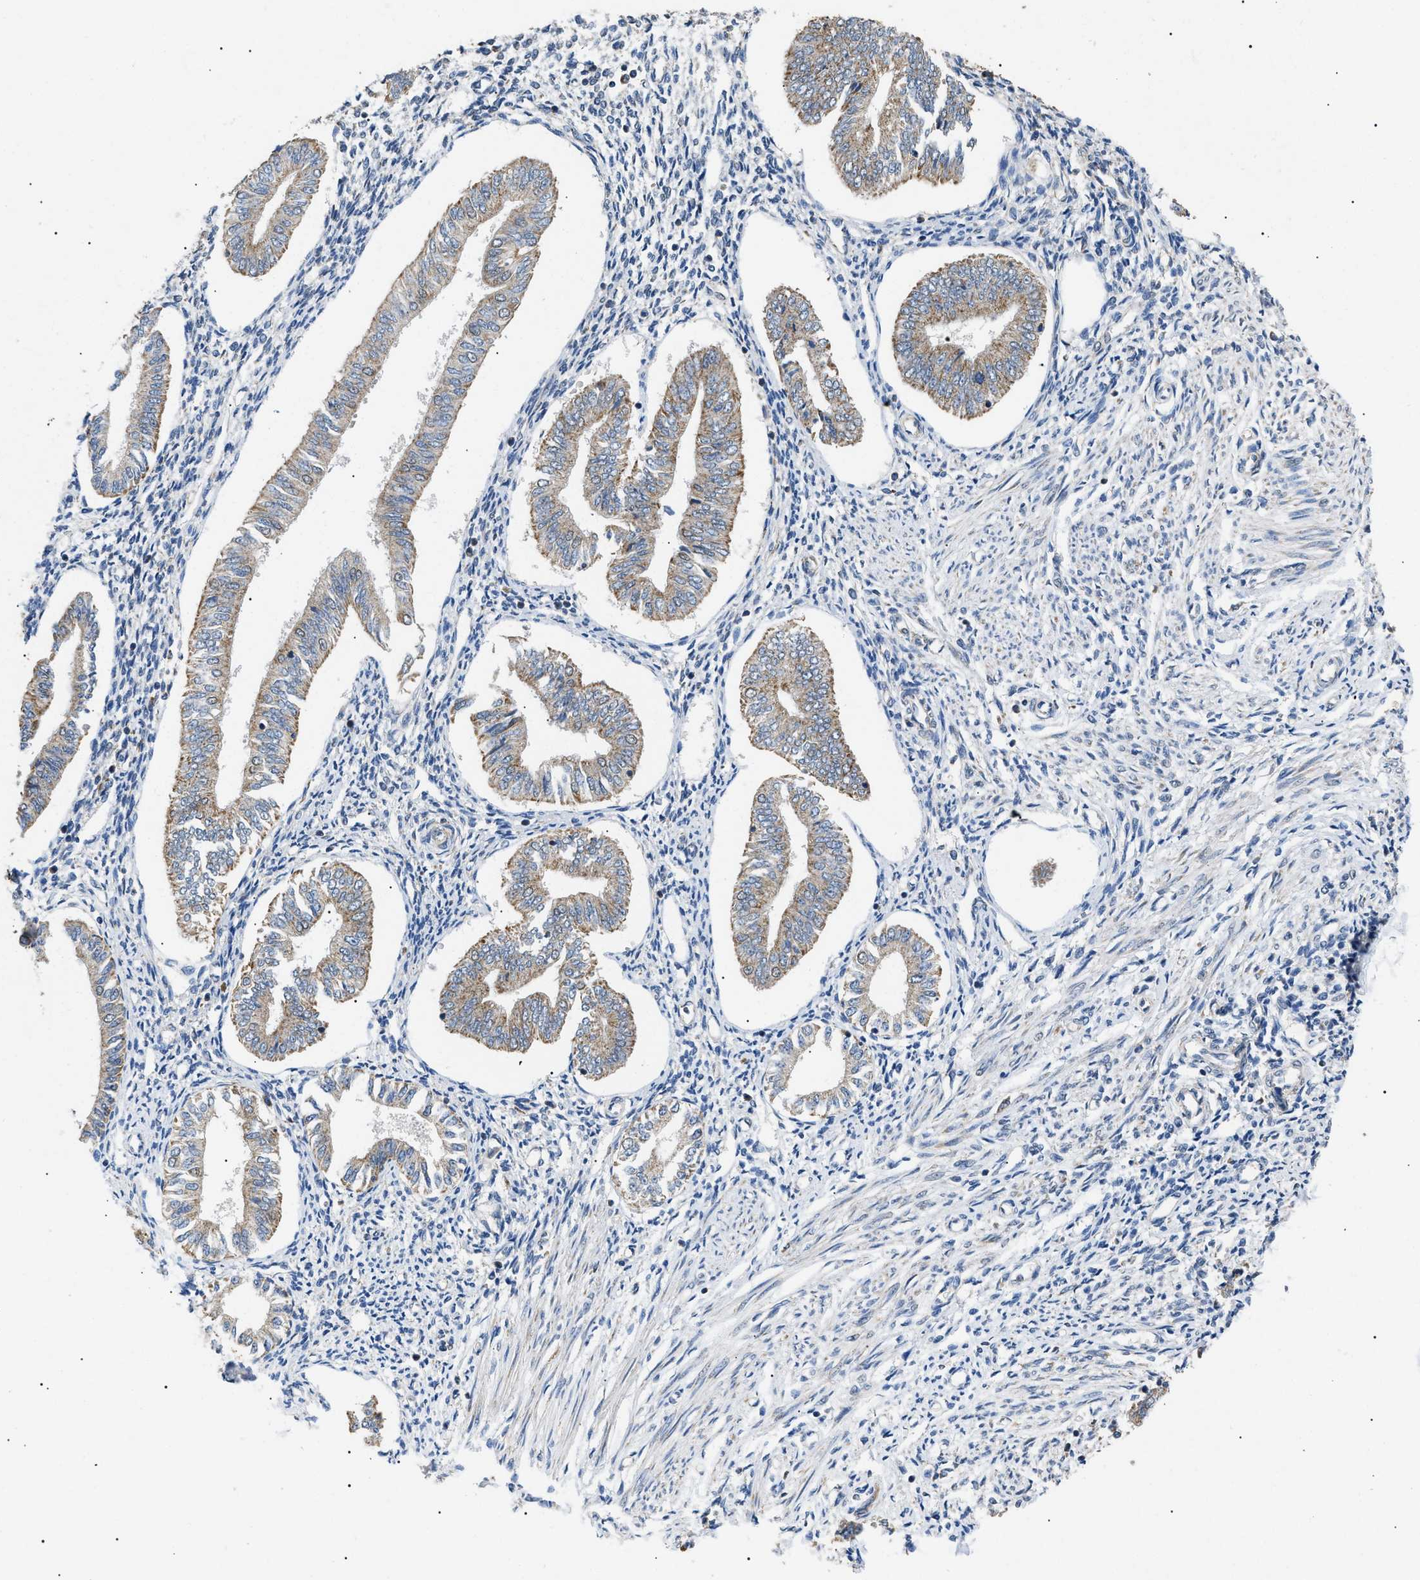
{"staining": {"intensity": "negative", "quantity": "none", "location": "none"}, "tissue": "endometrium", "cell_type": "Cells in endometrial stroma", "image_type": "normal", "snomed": [{"axis": "morphology", "description": "Normal tissue, NOS"}, {"axis": "topography", "description": "Endometrium"}], "caption": "A high-resolution image shows immunohistochemistry staining of benign endometrium, which exhibits no significant staining in cells in endometrial stroma.", "gene": "TOMM6", "patient": {"sex": "female", "age": 50}}